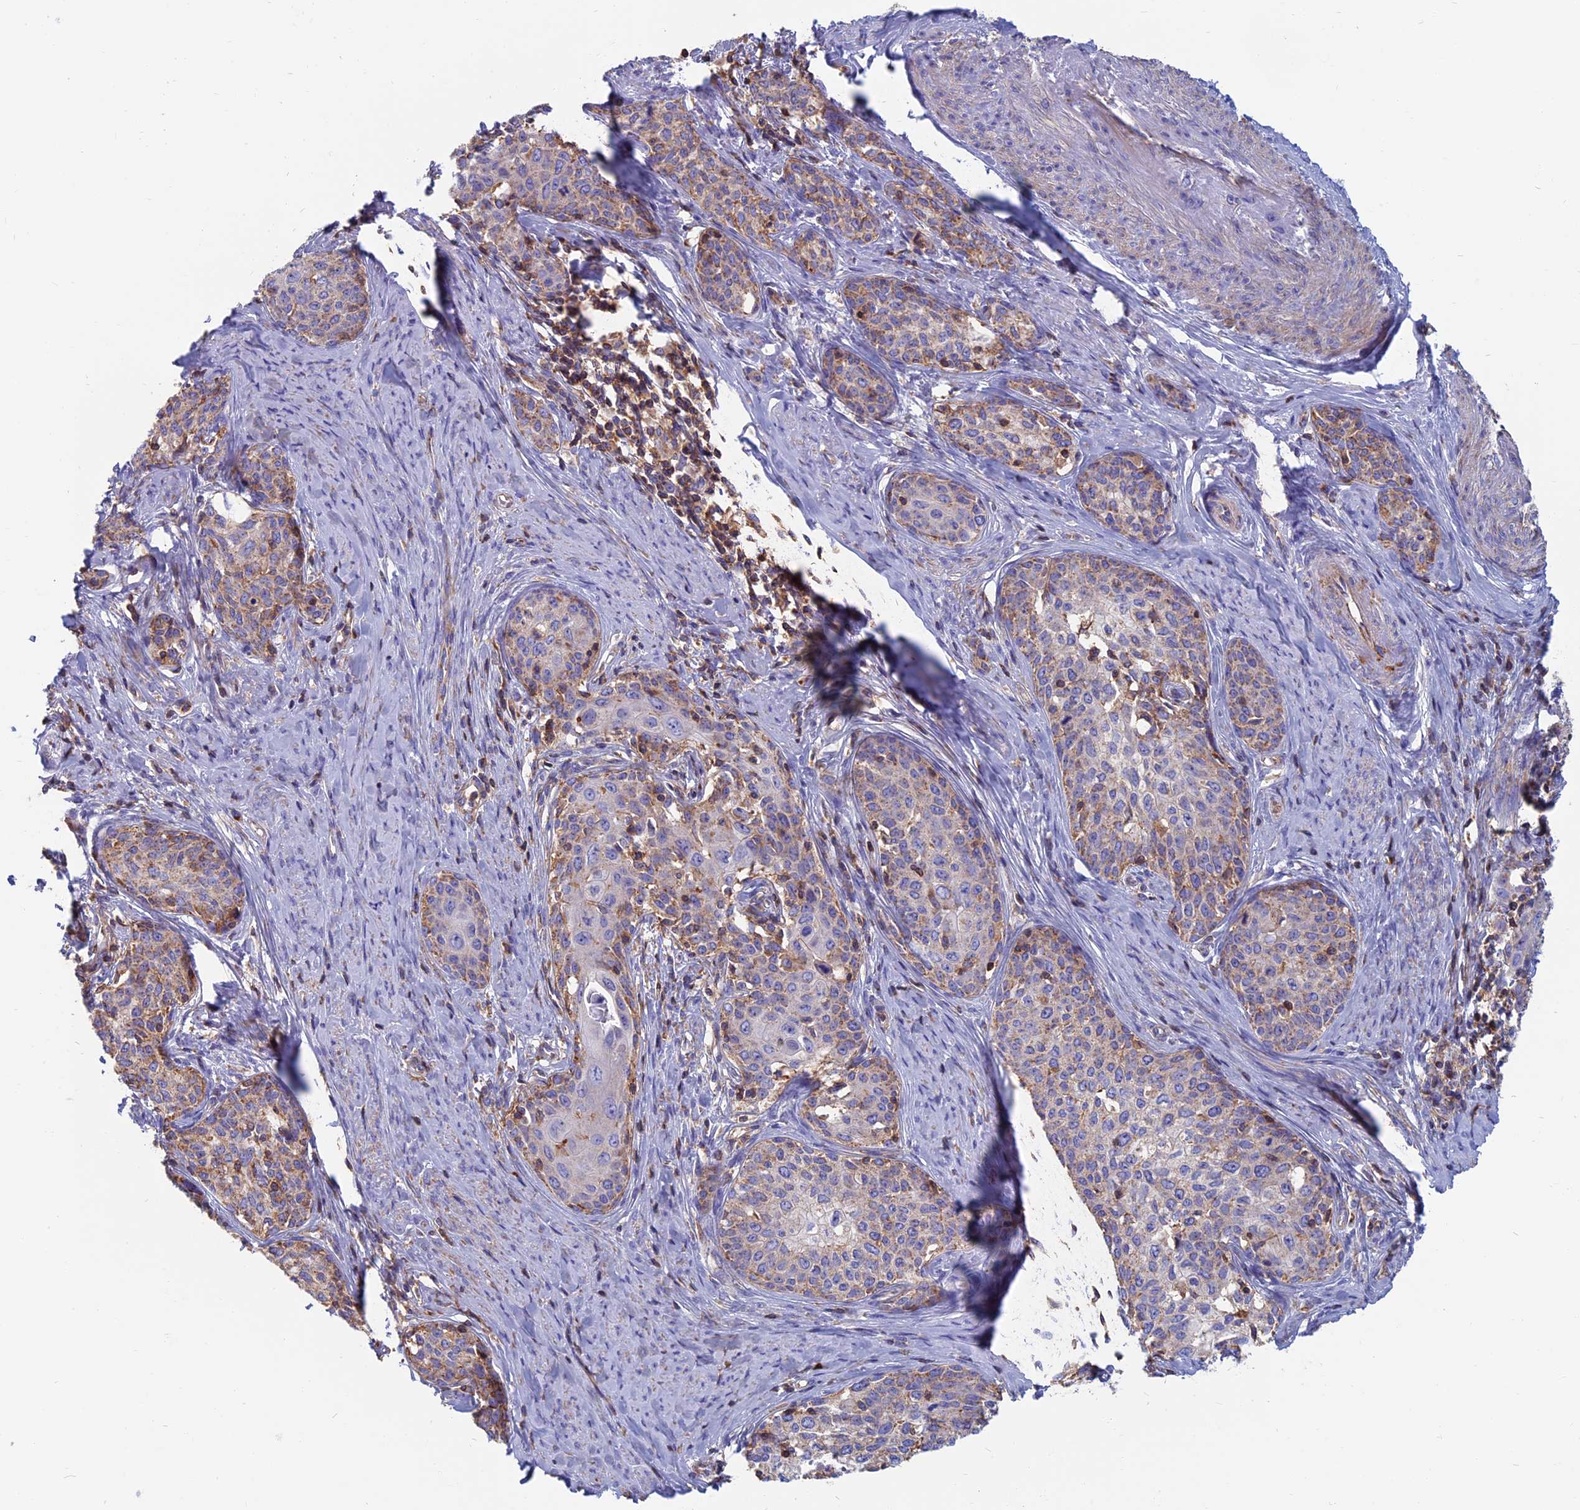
{"staining": {"intensity": "weak", "quantity": "25%-75%", "location": "cytoplasmic/membranous"}, "tissue": "cervical cancer", "cell_type": "Tumor cells", "image_type": "cancer", "snomed": [{"axis": "morphology", "description": "Squamous cell carcinoma, NOS"}, {"axis": "morphology", "description": "Adenocarcinoma, NOS"}, {"axis": "topography", "description": "Cervix"}], "caption": "High-power microscopy captured an immunohistochemistry (IHC) photomicrograph of cervical adenocarcinoma, revealing weak cytoplasmic/membranous staining in about 25%-75% of tumor cells.", "gene": "HSD17B8", "patient": {"sex": "female", "age": 52}}